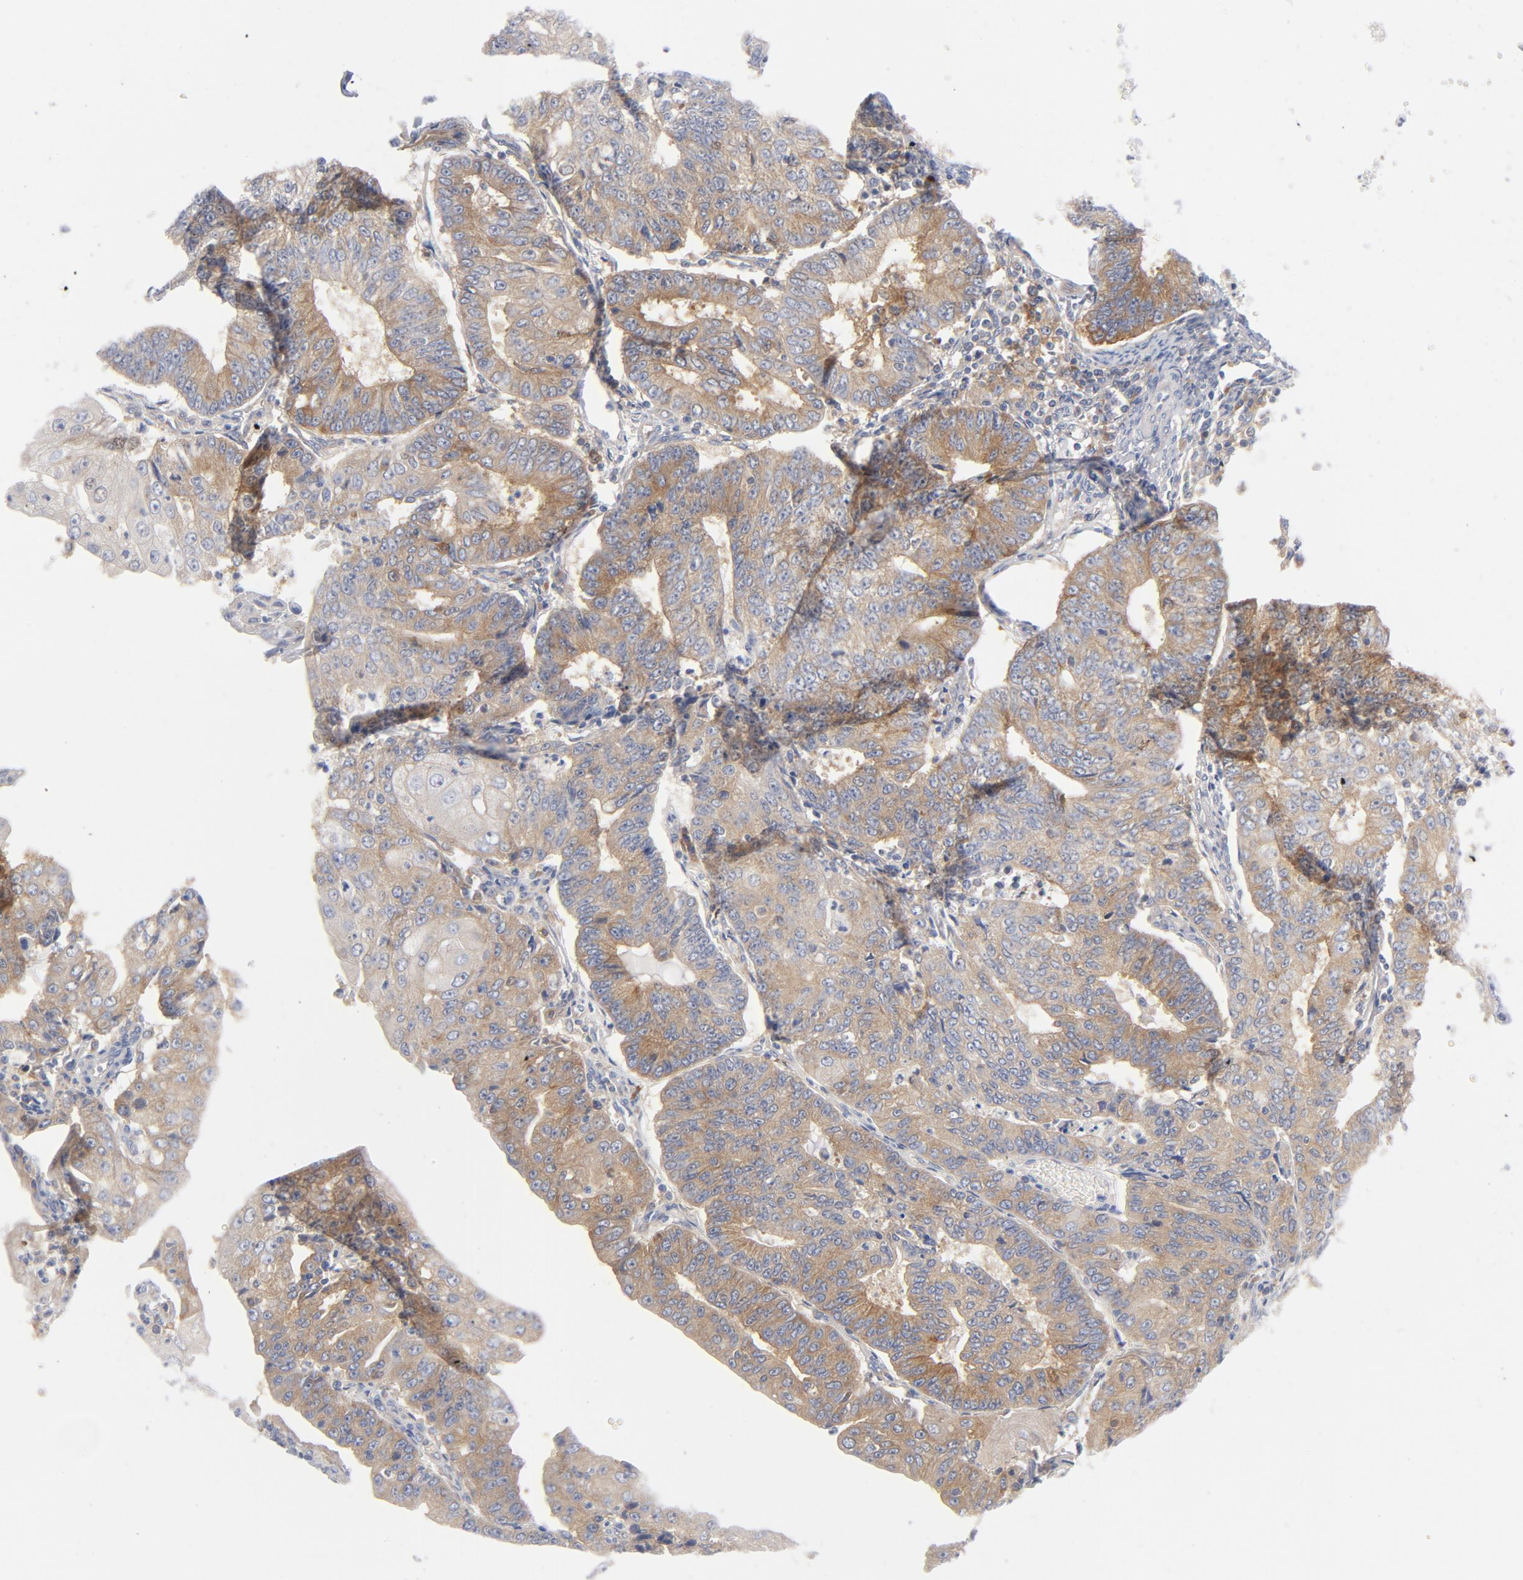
{"staining": {"intensity": "moderate", "quantity": ">75%", "location": "cytoplasmic/membranous"}, "tissue": "endometrial cancer", "cell_type": "Tumor cells", "image_type": "cancer", "snomed": [{"axis": "morphology", "description": "Adenocarcinoma, NOS"}, {"axis": "topography", "description": "Endometrium"}], "caption": "Endometrial cancer (adenocarcinoma) stained with immunohistochemistry displays moderate cytoplasmic/membranous expression in about >75% of tumor cells.", "gene": "CD86", "patient": {"sex": "female", "age": 56}}